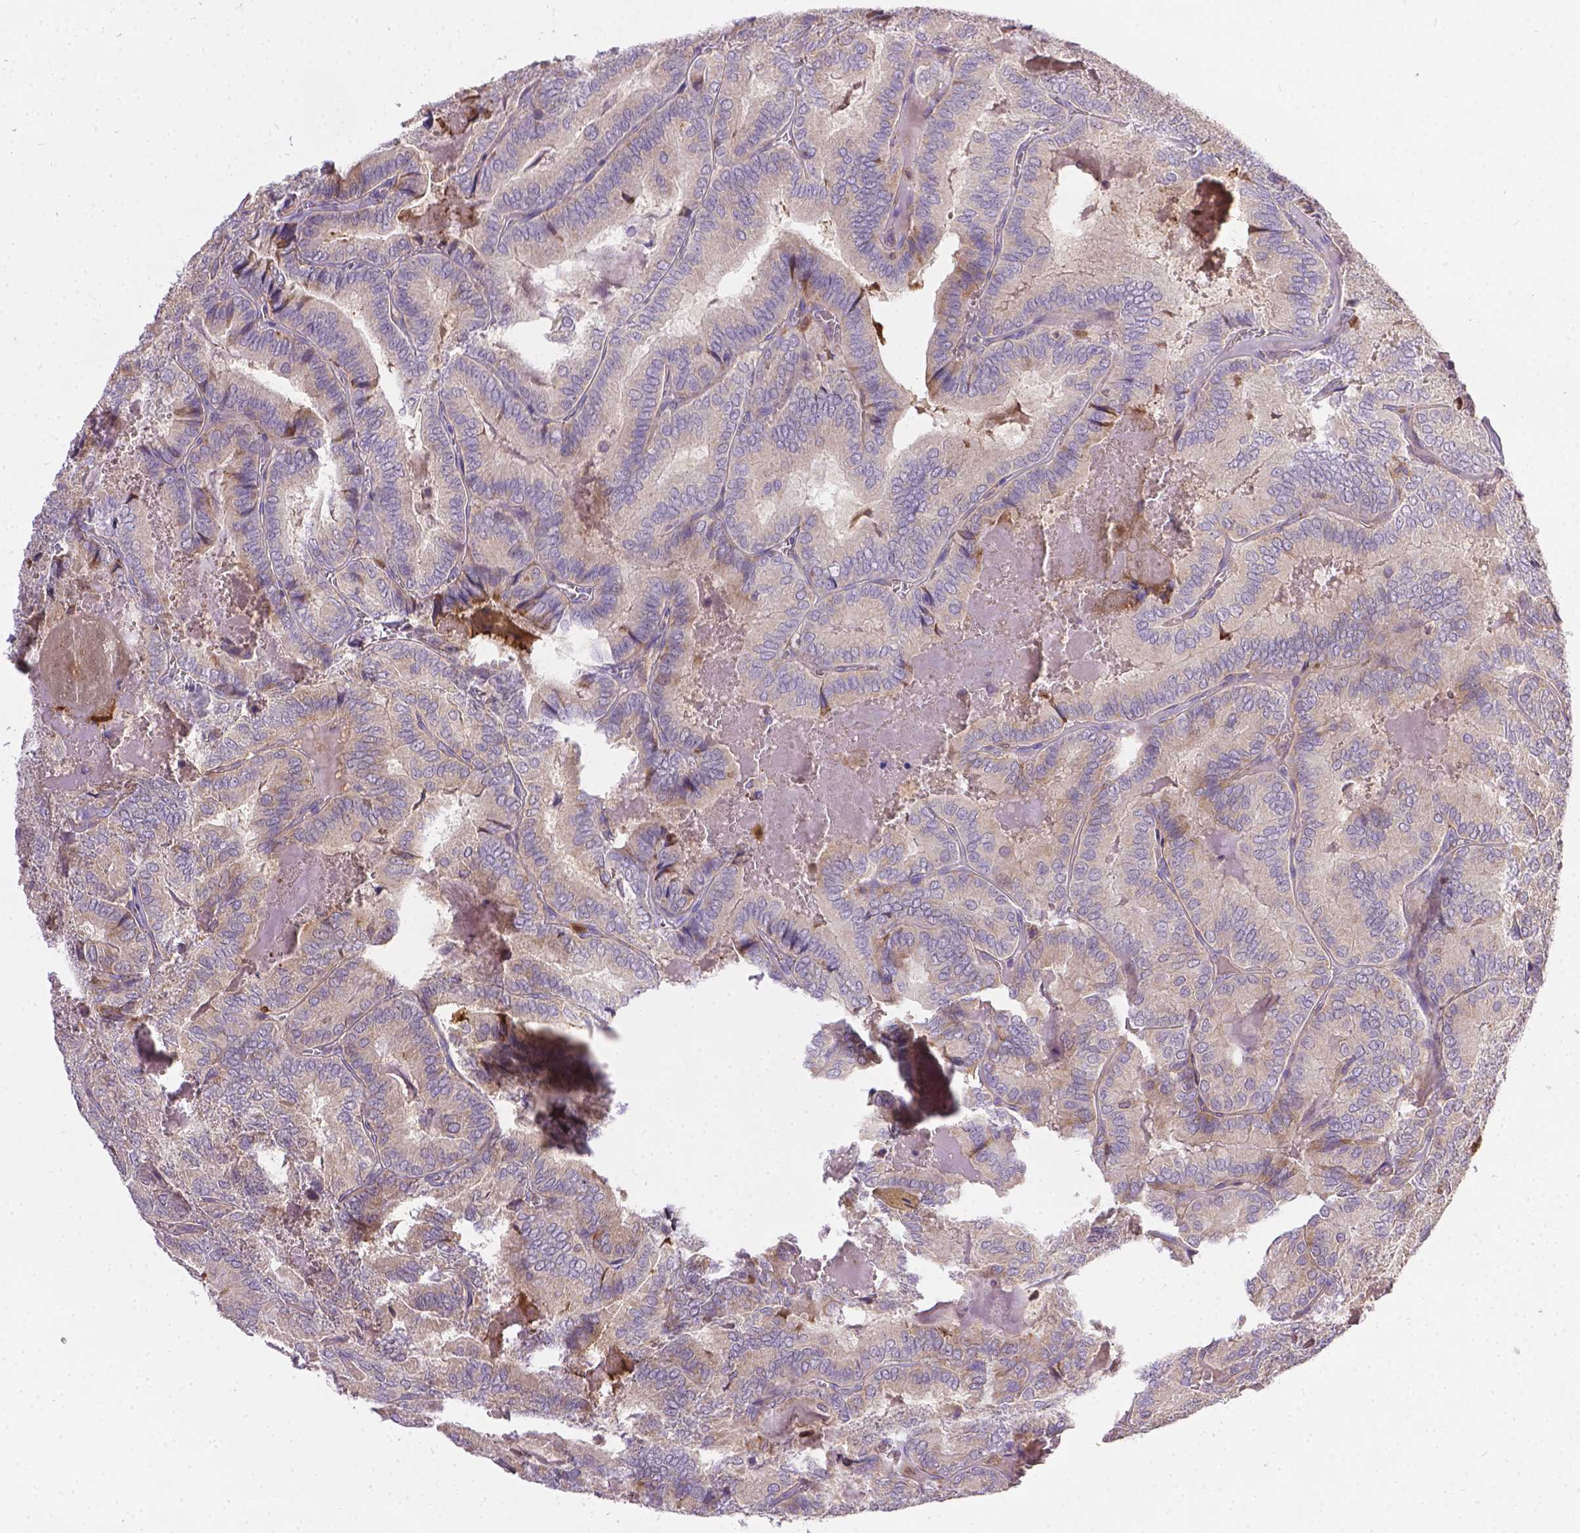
{"staining": {"intensity": "negative", "quantity": "none", "location": "none"}, "tissue": "thyroid cancer", "cell_type": "Tumor cells", "image_type": "cancer", "snomed": [{"axis": "morphology", "description": "Papillary adenocarcinoma, NOS"}, {"axis": "topography", "description": "Thyroid gland"}], "caption": "High power microscopy micrograph of an immunohistochemistry micrograph of thyroid papillary adenocarcinoma, revealing no significant expression in tumor cells.", "gene": "TM4SF18", "patient": {"sex": "female", "age": 75}}